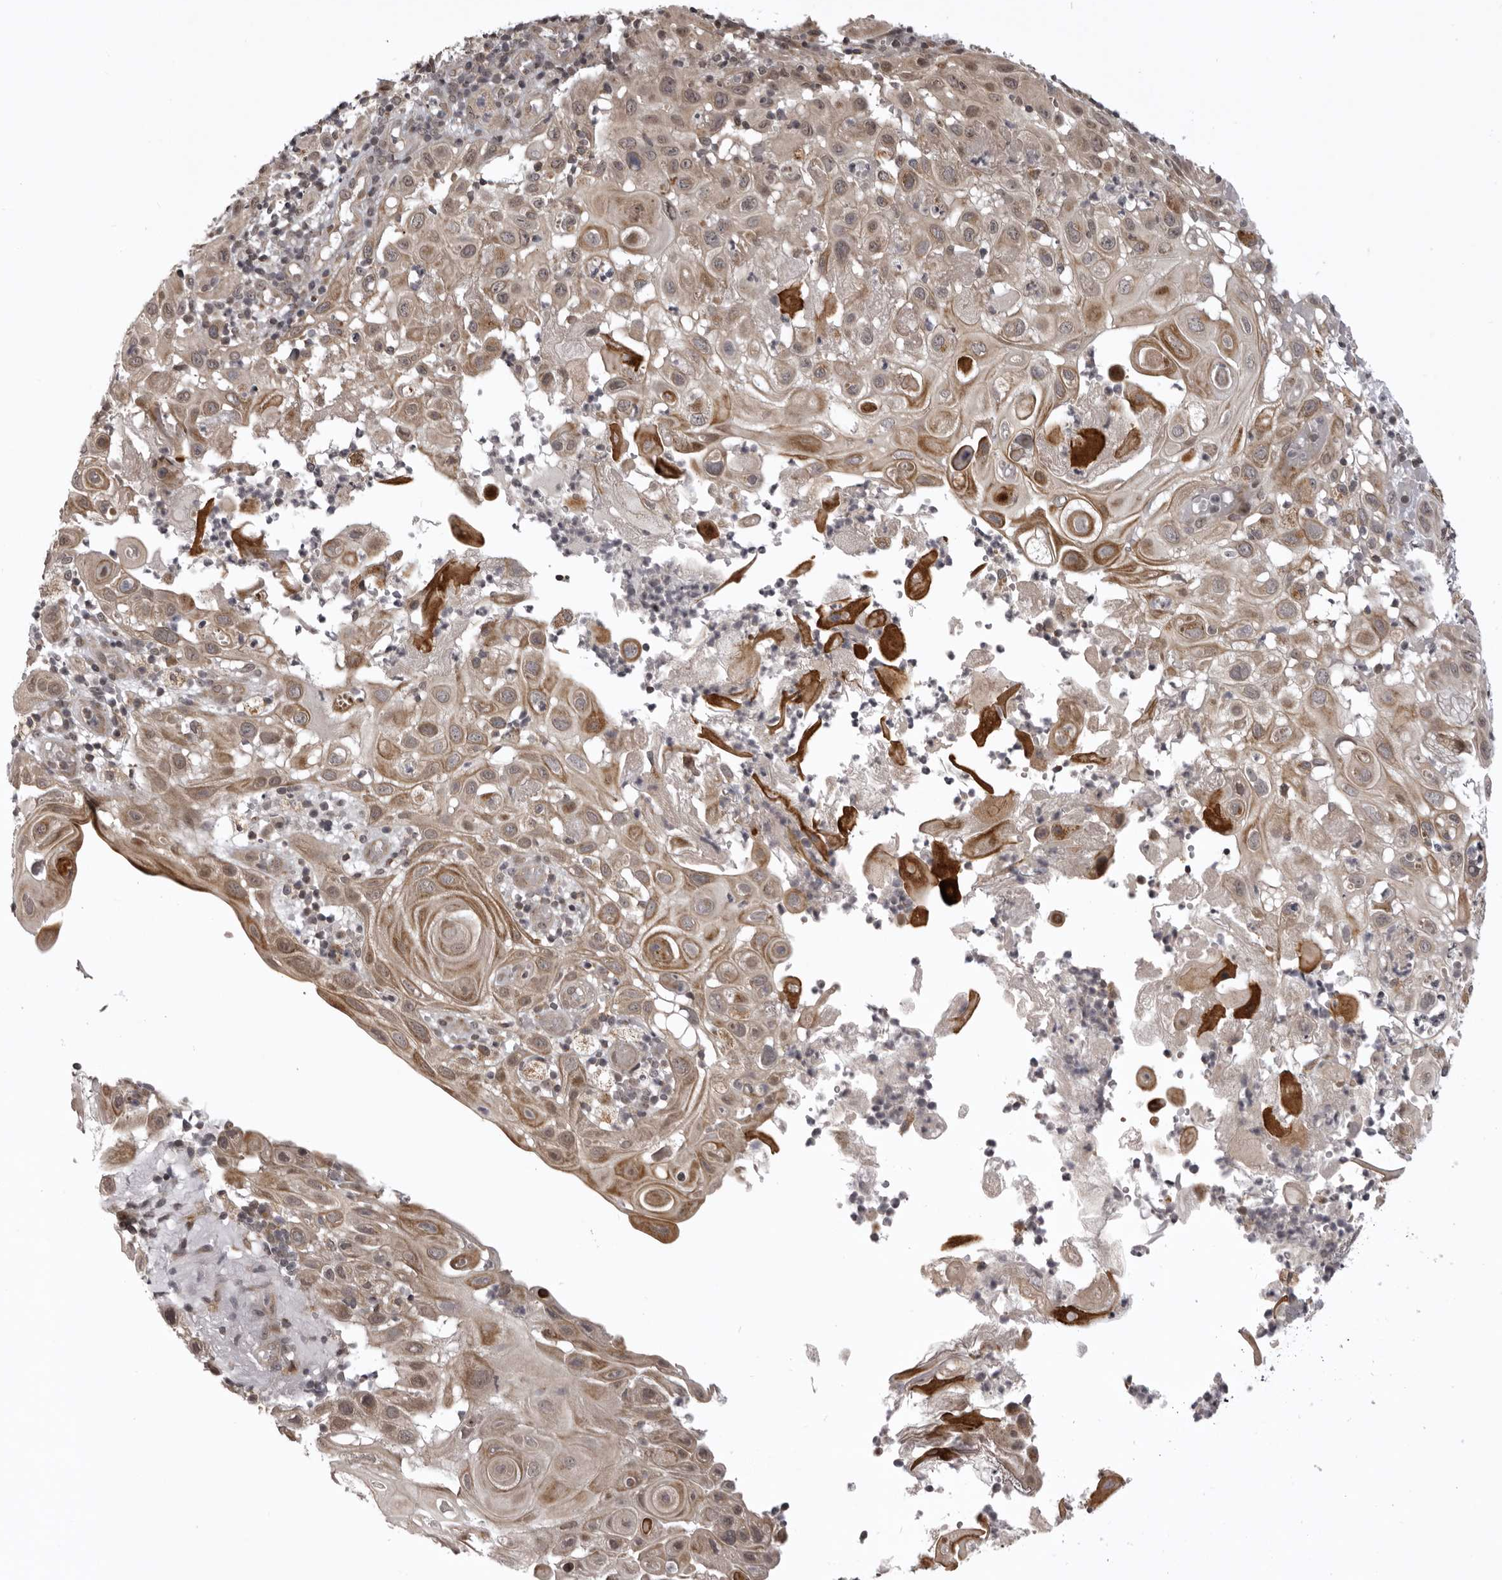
{"staining": {"intensity": "moderate", "quantity": "25%-75%", "location": "cytoplasmic/membranous"}, "tissue": "skin cancer", "cell_type": "Tumor cells", "image_type": "cancer", "snomed": [{"axis": "morphology", "description": "Normal tissue, NOS"}, {"axis": "morphology", "description": "Squamous cell carcinoma, NOS"}, {"axis": "topography", "description": "Skin"}], "caption": "Immunohistochemical staining of human skin squamous cell carcinoma exhibits medium levels of moderate cytoplasmic/membranous protein expression in about 25%-75% of tumor cells.", "gene": "C1orf109", "patient": {"sex": "female", "age": 96}}